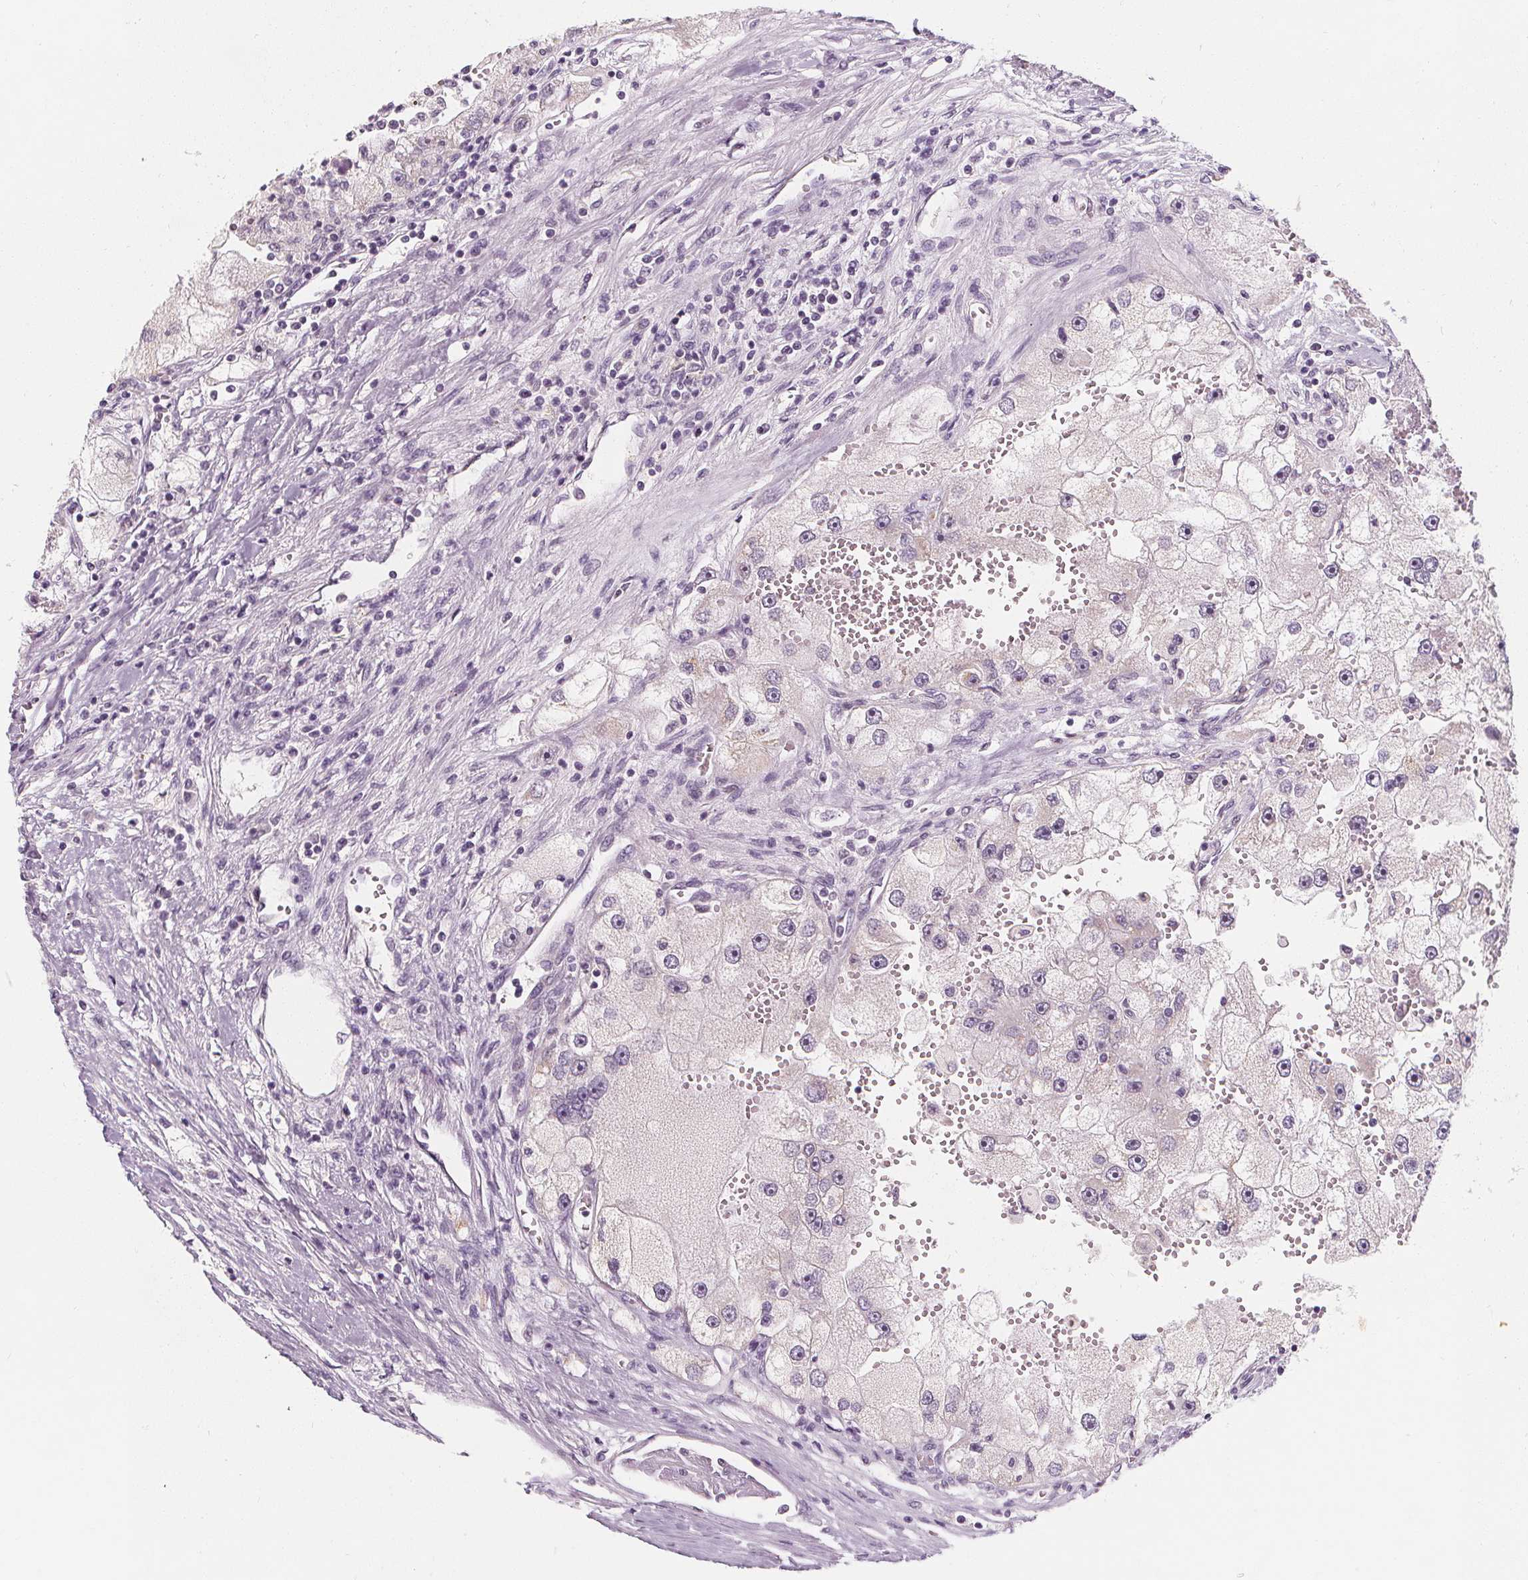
{"staining": {"intensity": "negative", "quantity": "none", "location": "none"}, "tissue": "renal cancer", "cell_type": "Tumor cells", "image_type": "cancer", "snomed": [{"axis": "morphology", "description": "Adenocarcinoma, NOS"}, {"axis": "topography", "description": "Kidney"}], "caption": "High power microscopy micrograph of an immunohistochemistry (IHC) image of renal adenocarcinoma, revealing no significant staining in tumor cells.", "gene": "DBX2", "patient": {"sex": "male", "age": 63}}